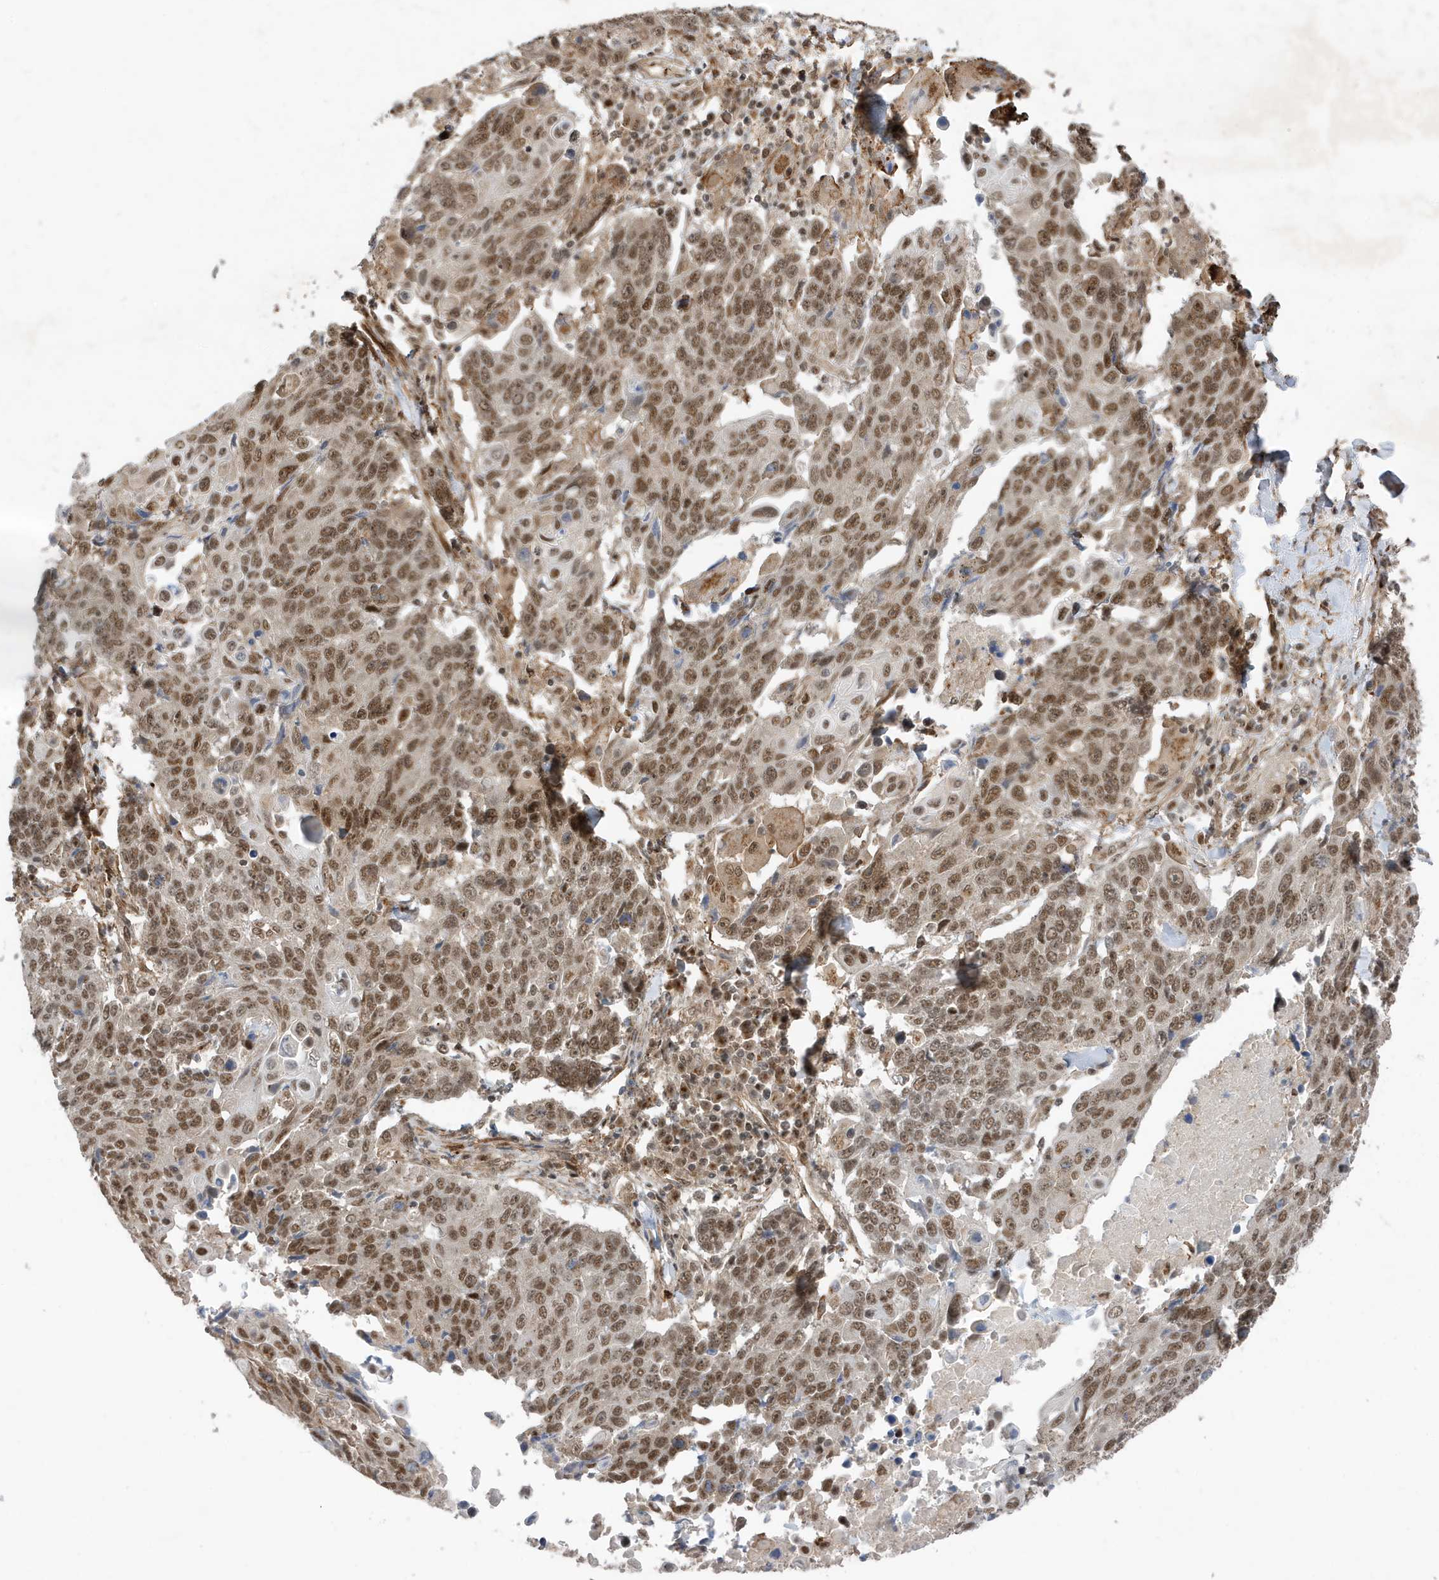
{"staining": {"intensity": "moderate", "quantity": ">75%", "location": "nuclear"}, "tissue": "lung cancer", "cell_type": "Tumor cells", "image_type": "cancer", "snomed": [{"axis": "morphology", "description": "Squamous cell carcinoma, NOS"}, {"axis": "topography", "description": "Lung"}], "caption": "About >75% of tumor cells in human lung cancer demonstrate moderate nuclear protein positivity as visualized by brown immunohistochemical staining.", "gene": "MAST3", "patient": {"sex": "male", "age": 66}}